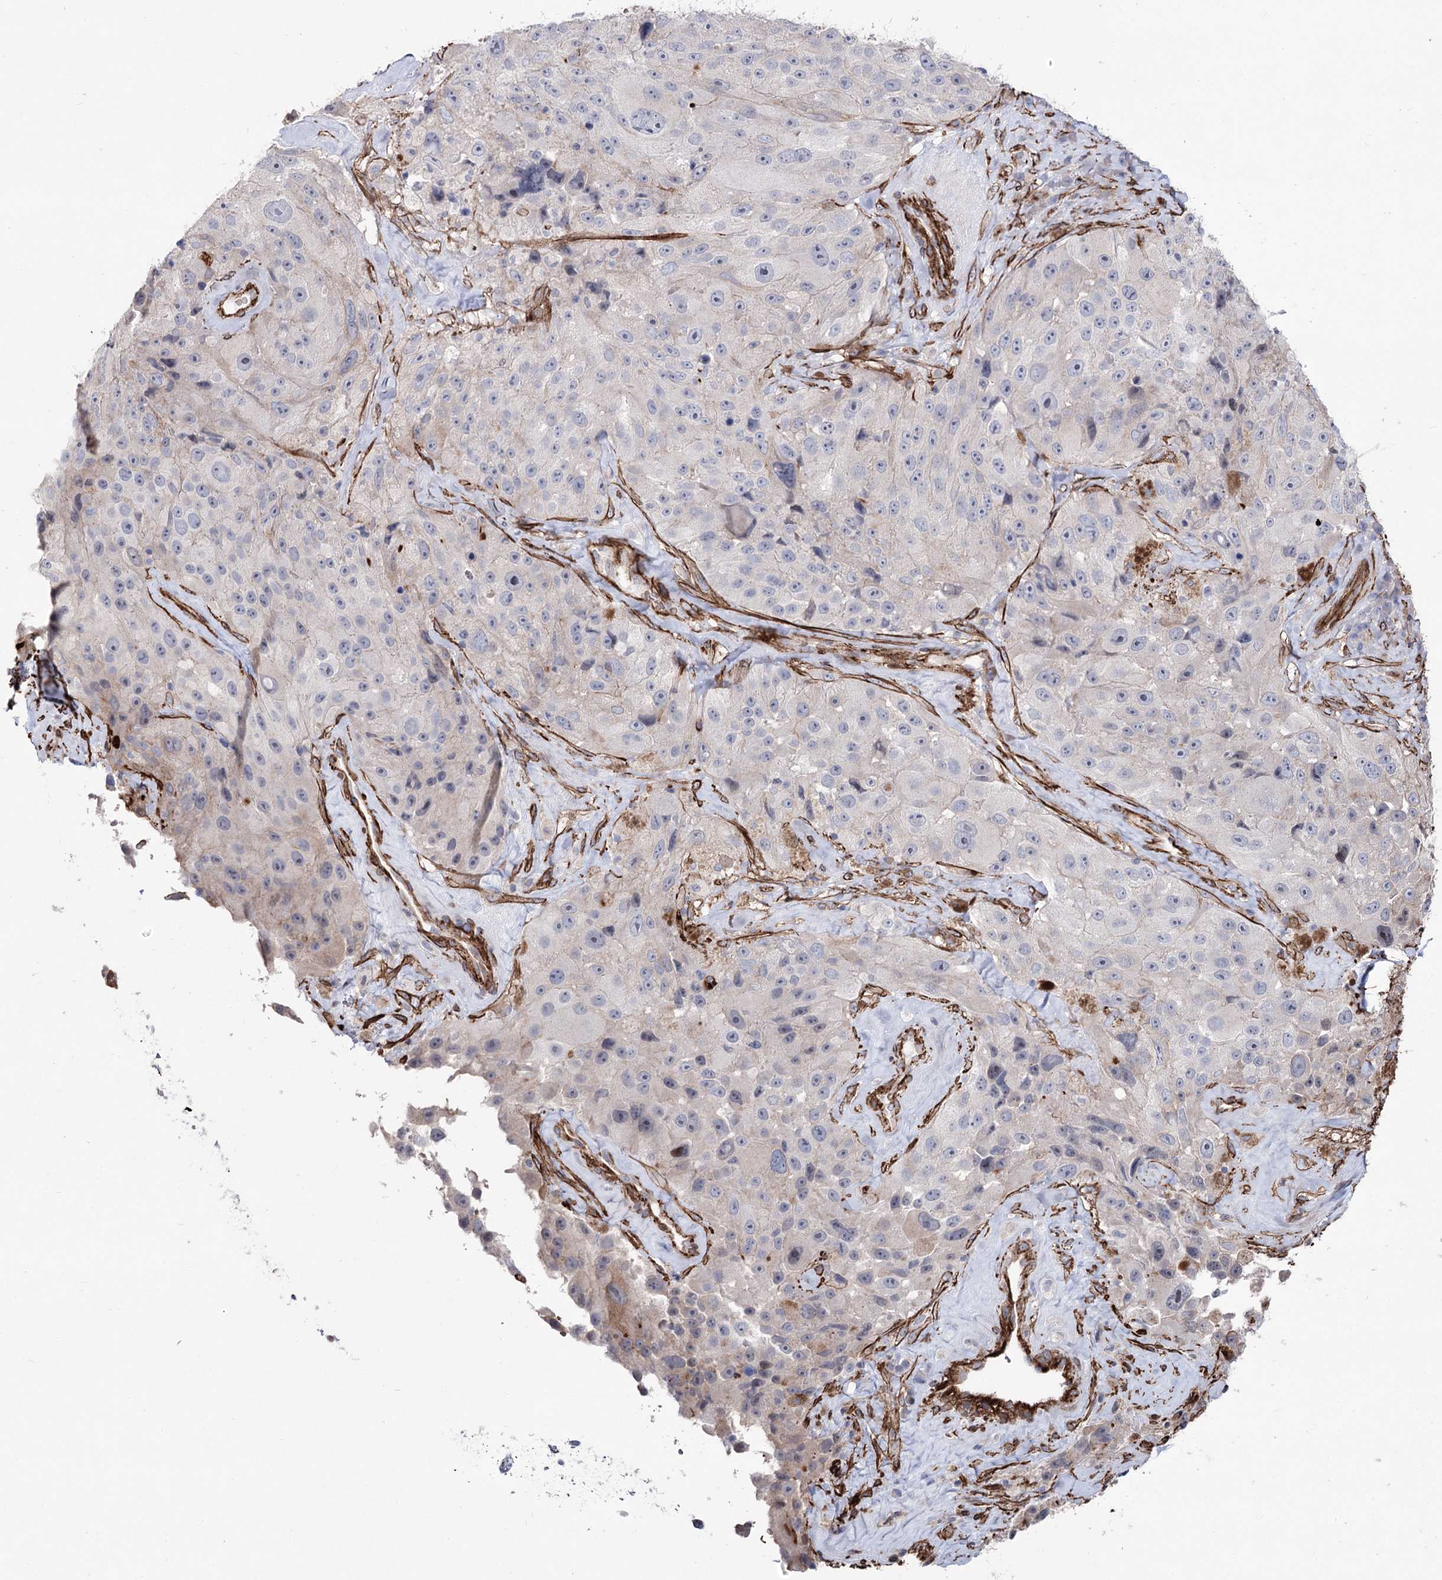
{"staining": {"intensity": "negative", "quantity": "none", "location": "none"}, "tissue": "melanoma", "cell_type": "Tumor cells", "image_type": "cancer", "snomed": [{"axis": "morphology", "description": "Malignant melanoma, Metastatic site"}, {"axis": "topography", "description": "Lymph node"}], "caption": "This is a photomicrograph of immunohistochemistry (IHC) staining of melanoma, which shows no positivity in tumor cells.", "gene": "ARHGAP20", "patient": {"sex": "male", "age": 62}}